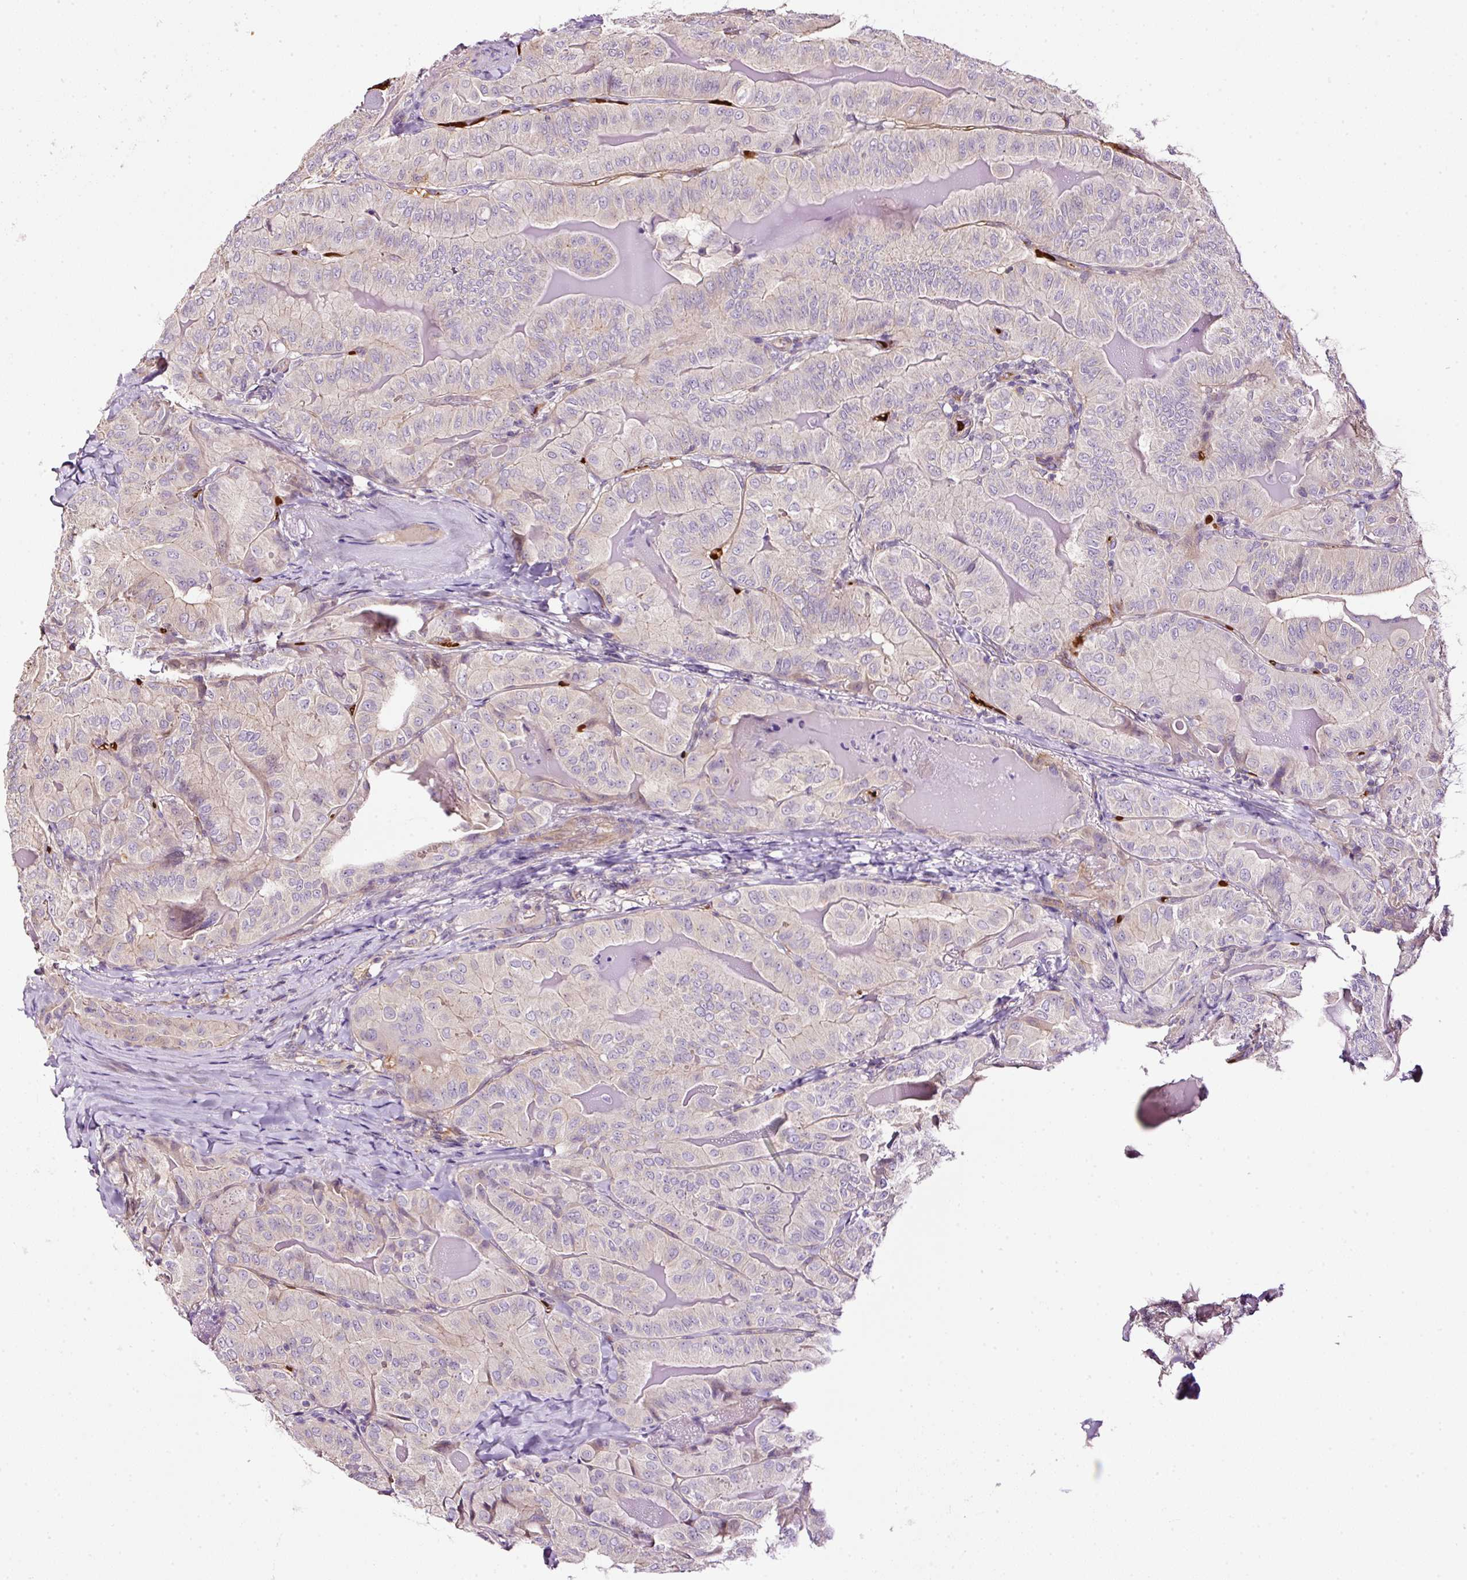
{"staining": {"intensity": "negative", "quantity": "none", "location": "none"}, "tissue": "thyroid cancer", "cell_type": "Tumor cells", "image_type": "cancer", "snomed": [{"axis": "morphology", "description": "Papillary adenocarcinoma, NOS"}, {"axis": "topography", "description": "Thyroid gland"}], "caption": "Protein analysis of papillary adenocarcinoma (thyroid) demonstrates no significant expression in tumor cells.", "gene": "USHBP1", "patient": {"sex": "female", "age": 68}}